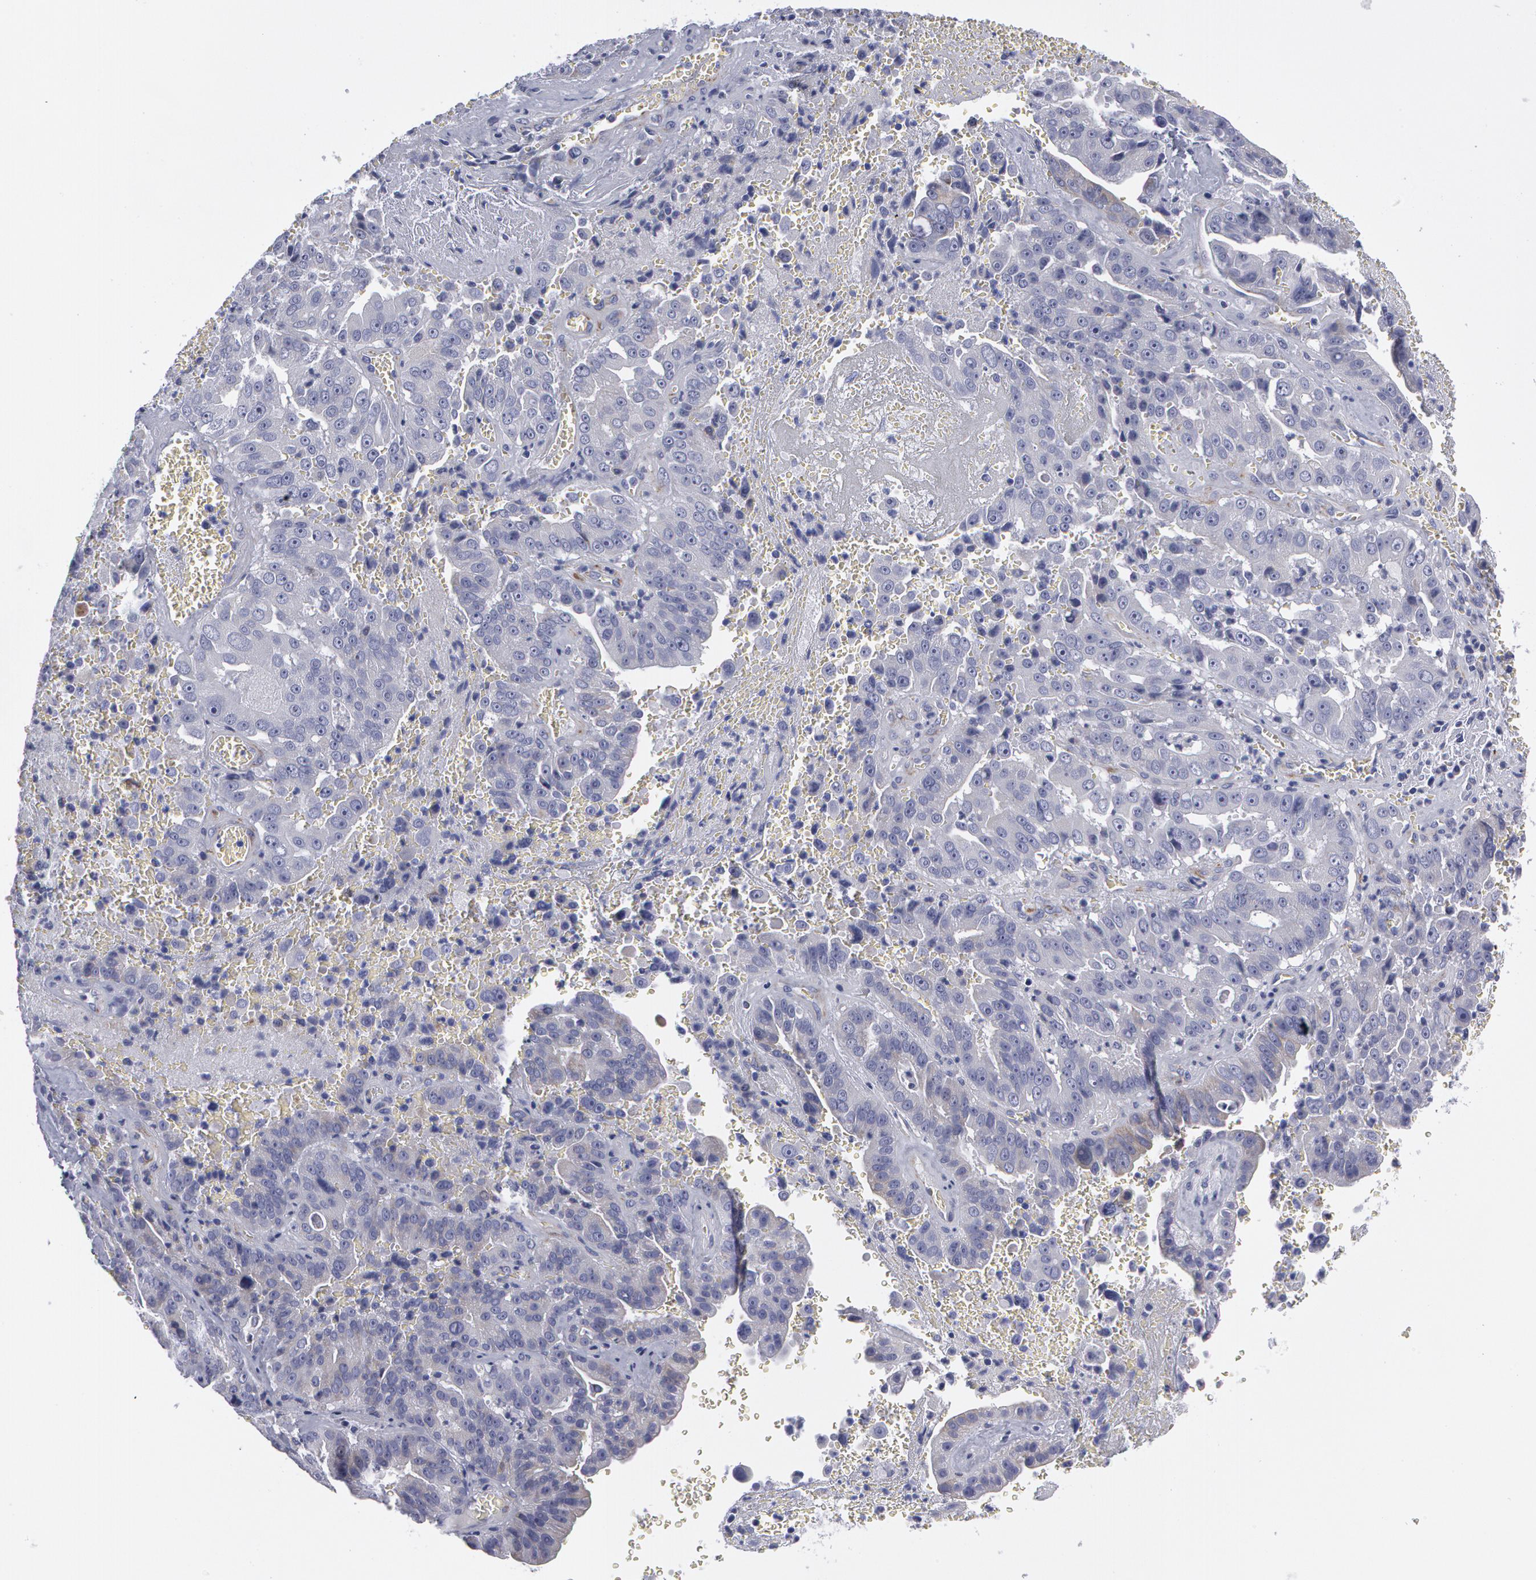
{"staining": {"intensity": "negative", "quantity": "none", "location": "none"}, "tissue": "liver cancer", "cell_type": "Tumor cells", "image_type": "cancer", "snomed": [{"axis": "morphology", "description": "Cholangiocarcinoma"}, {"axis": "topography", "description": "Liver"}], "caption": "IHC of liver cancer (cholangiocarcinoma) exhibits no positivity in tumor cells. (Immunohistochemistry, brightfield microscopy, high magnification).", "gene": "SMC1B", "patient": {"sex": "female", "age": 79}}